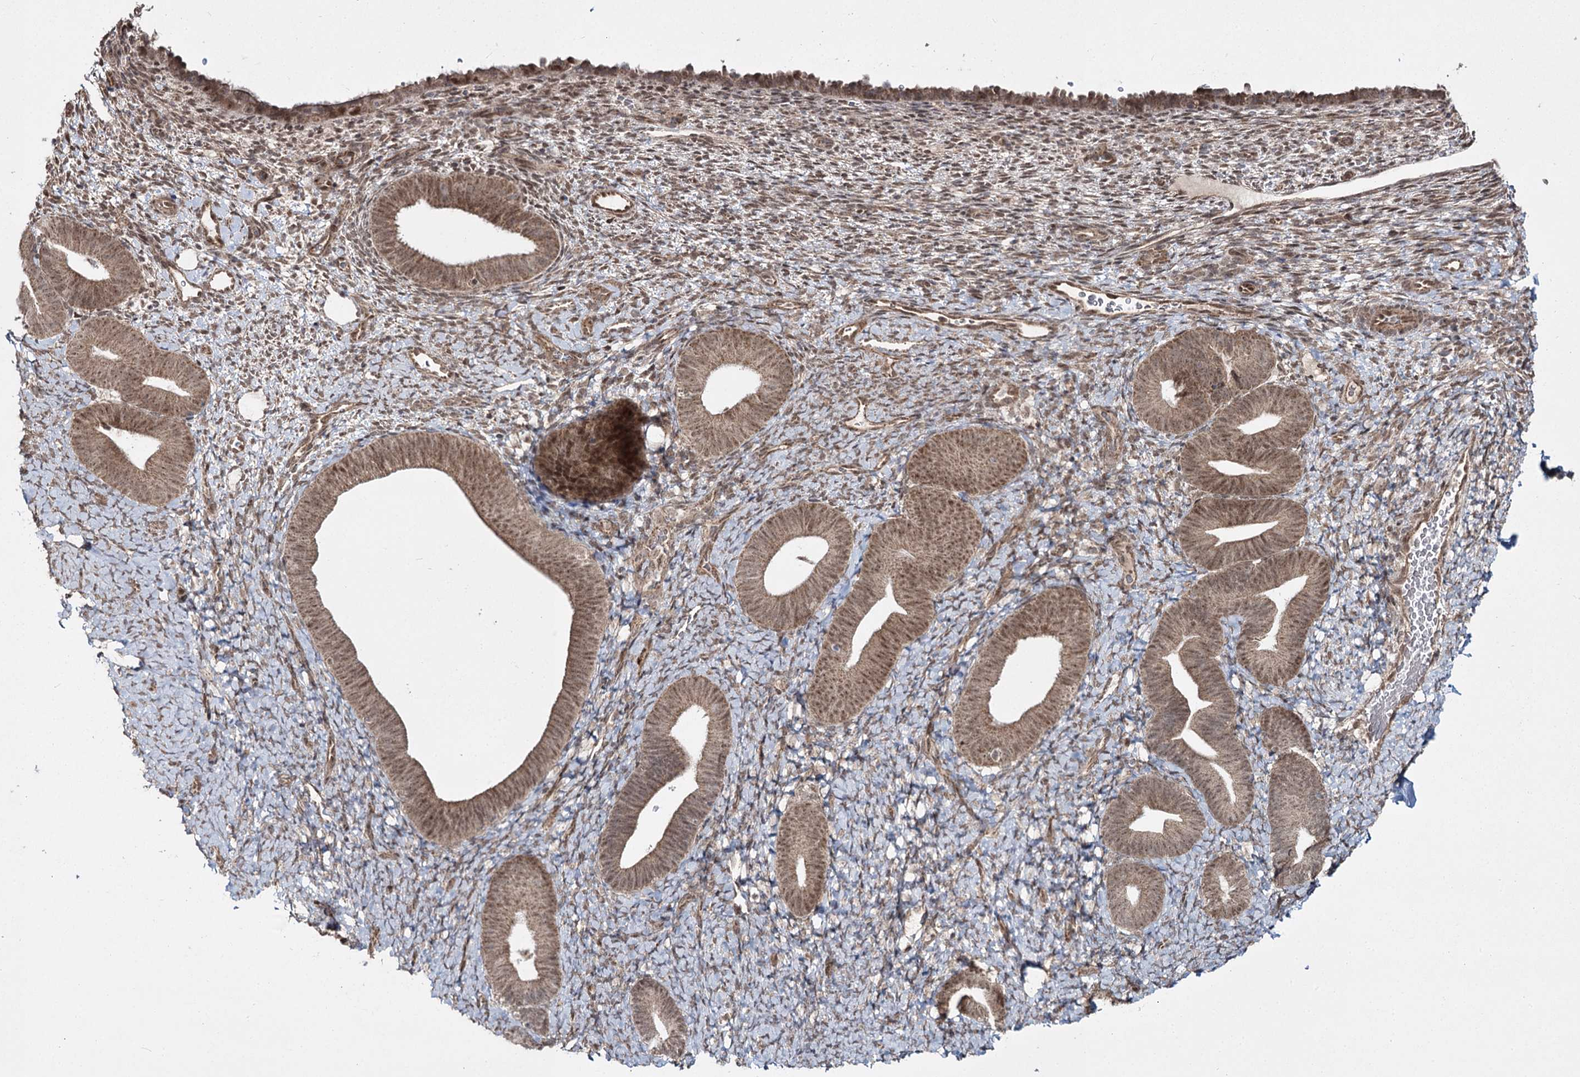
{"staining": {"intensity": "moderate", "quantity": "<25%", "location": "cytoplasmic/membranous,nuclear"}, "tissue": "endometrium", "cell_type": "Cells in endometrial stroma", "image_type": "normal", "snomed": [{"axis": "morphology", "description": "Normal tissue, NOS"}, {"axis": "topography", "description": "Endometrium"}], "caption": "Immunohistochemical staining of benign endometrium reveals moderate cytoplasmic/membranous,nuclear protein positivity in about <25% of cells in endometrial stroma. The protein is shown in brown color, while the nuclei are stained blue.", "gene": "TRNT1", "patient": {"sex": "female", "age": 65}}